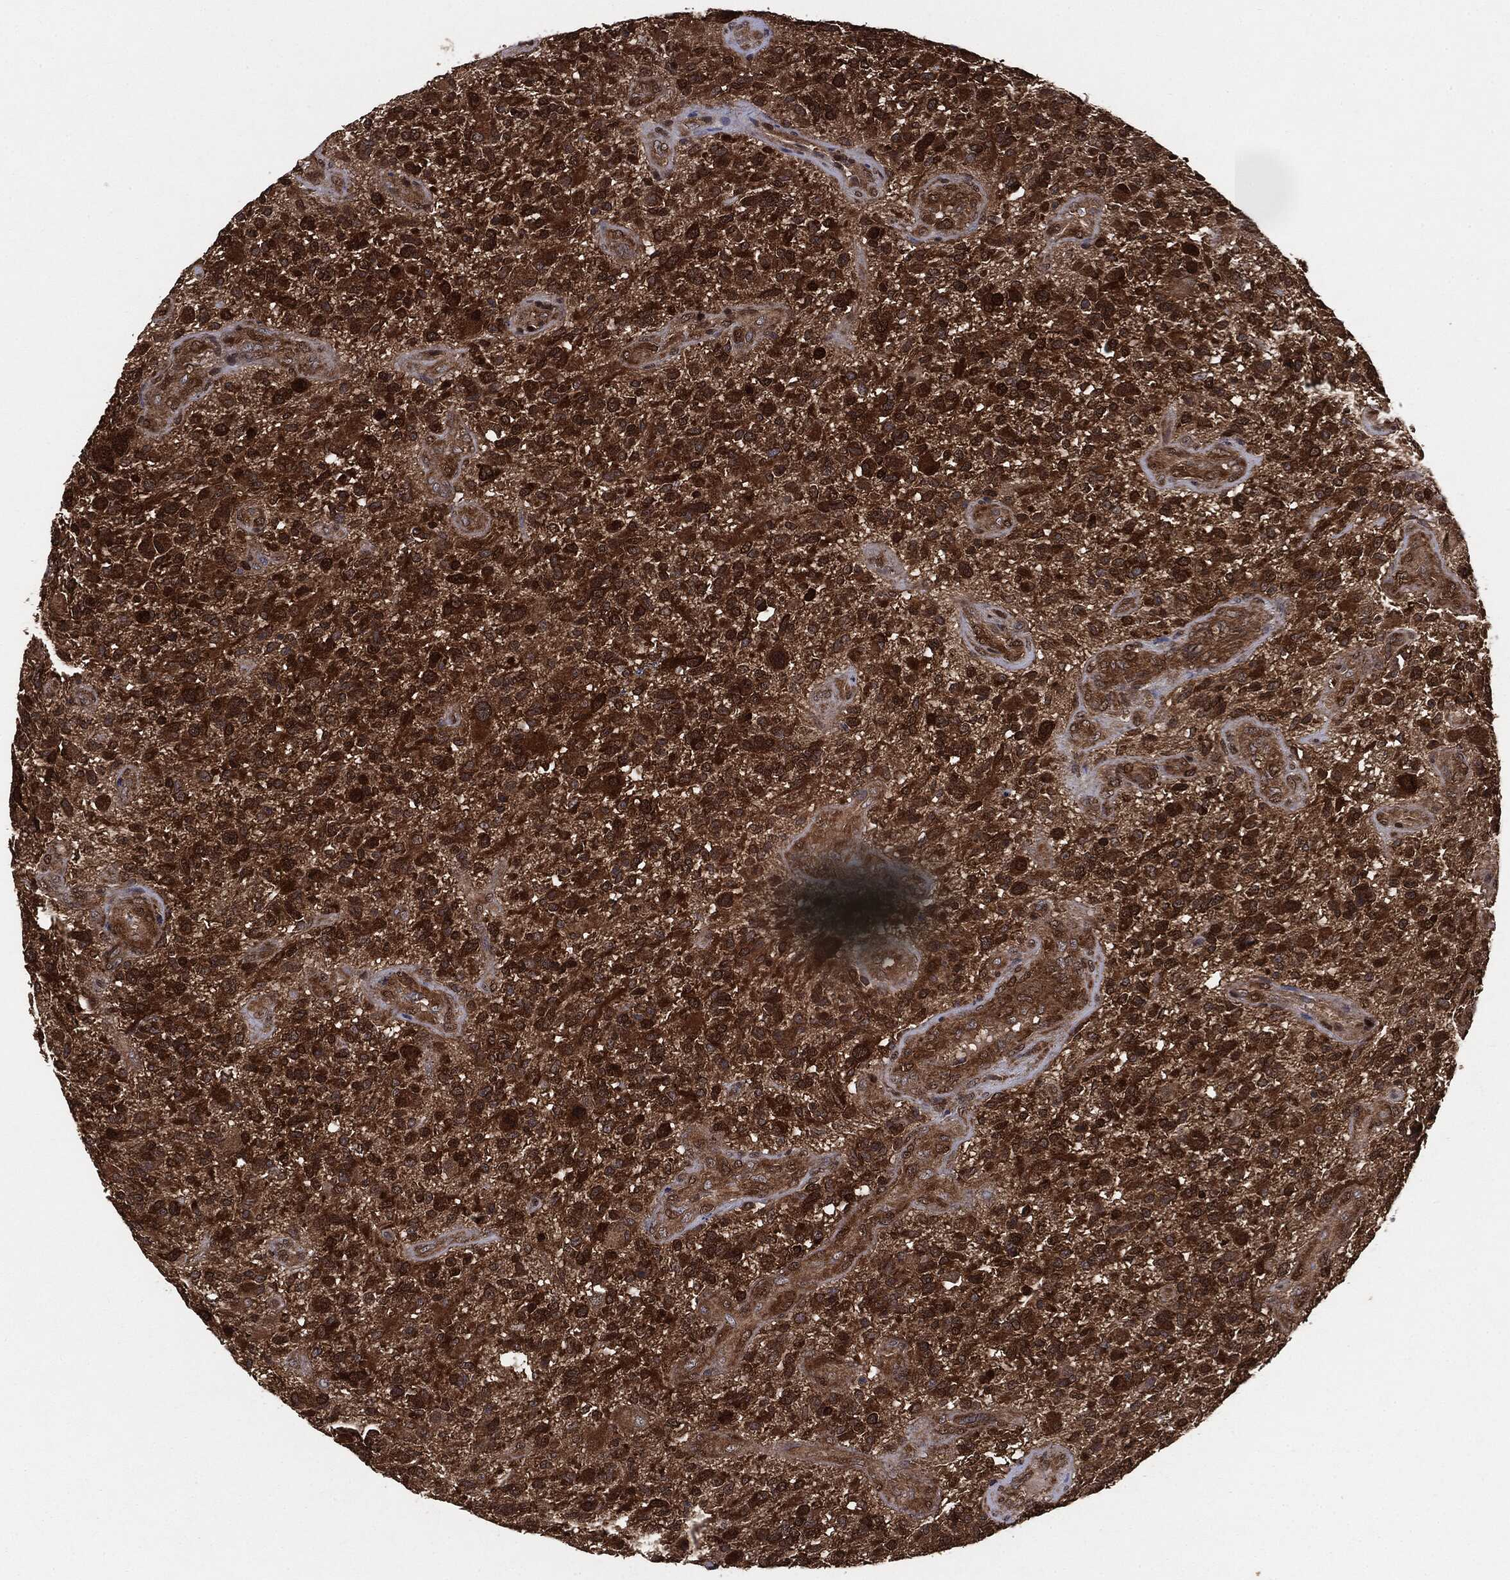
{"staining": {"intensity": "strong", "quantity": ">75%", "location": "cytoplasmic/membranous"}, "tissue": "glioma", "cell_type": "Tumor cells", "image_type": "cancer", "snomed": [{"axis": "morphology", "description": "Glioma, malignant, High grade"}, {"axis": "topography", "description": "Brain"}], "caption": "A brown stain highlights strong cytoplasmic/membranous expression of a protein in malignant glioma (high-grade) tumor cells.", "gene": "NME1", "patient": {"sex": "male", "age": 47}}